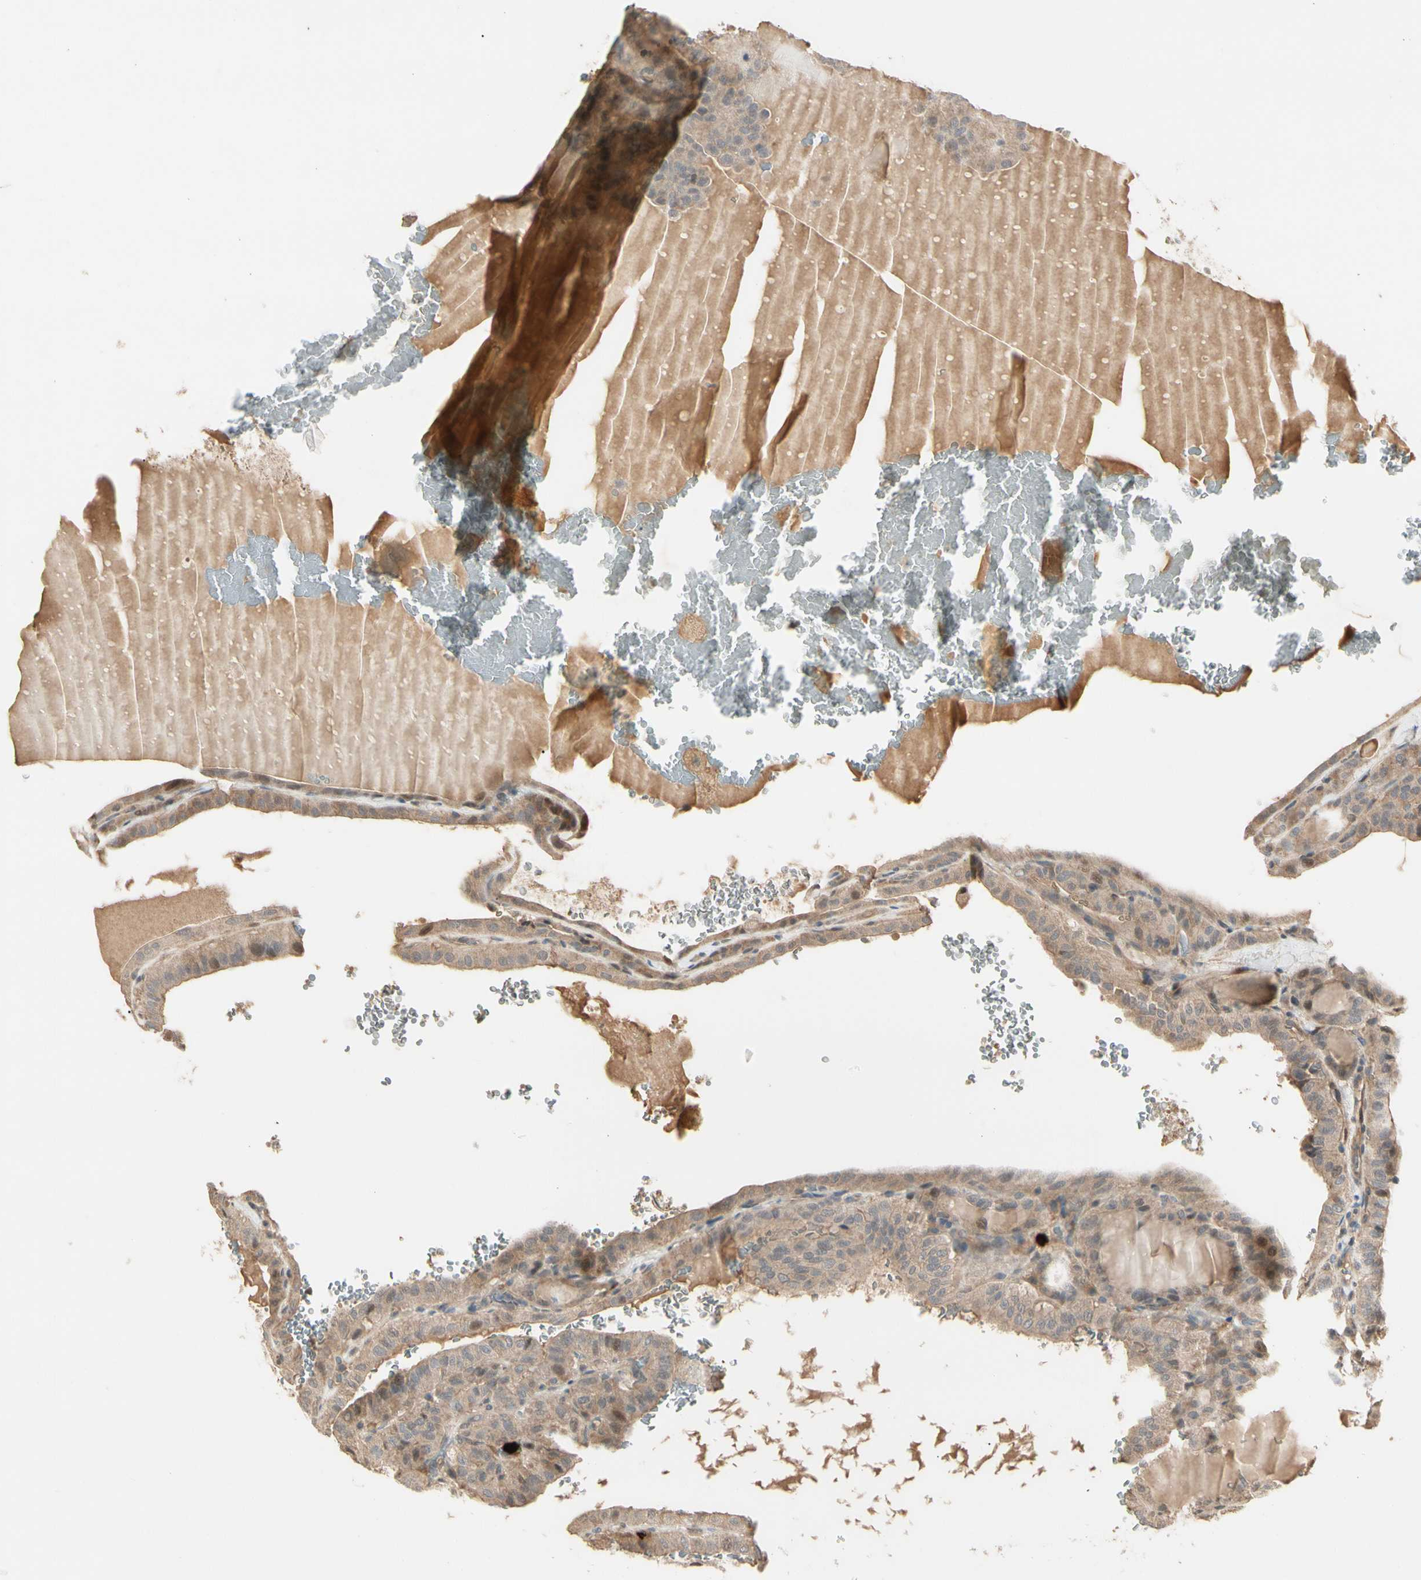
{"staining": {"intensity": "weak", "quantity": ">75%", "location": "cytoplasmic/membranous"}, "tissue": "thyroid cancer", "cell_type": "Tumor cells", "image_type": "cancer", "snomed": [{"axis": "morphology", "description": "Papillary adenocarcinoma, NOS"}, {"axis": "topography", "description": "Thyroid gland"}], "caption": "Weak cytoplasmic/membranous positivity is identified in about >75% of tumor cells in thyroid cancer.", "gene": "ATG4C", "patient": {"sex": "male", "age": 77}}